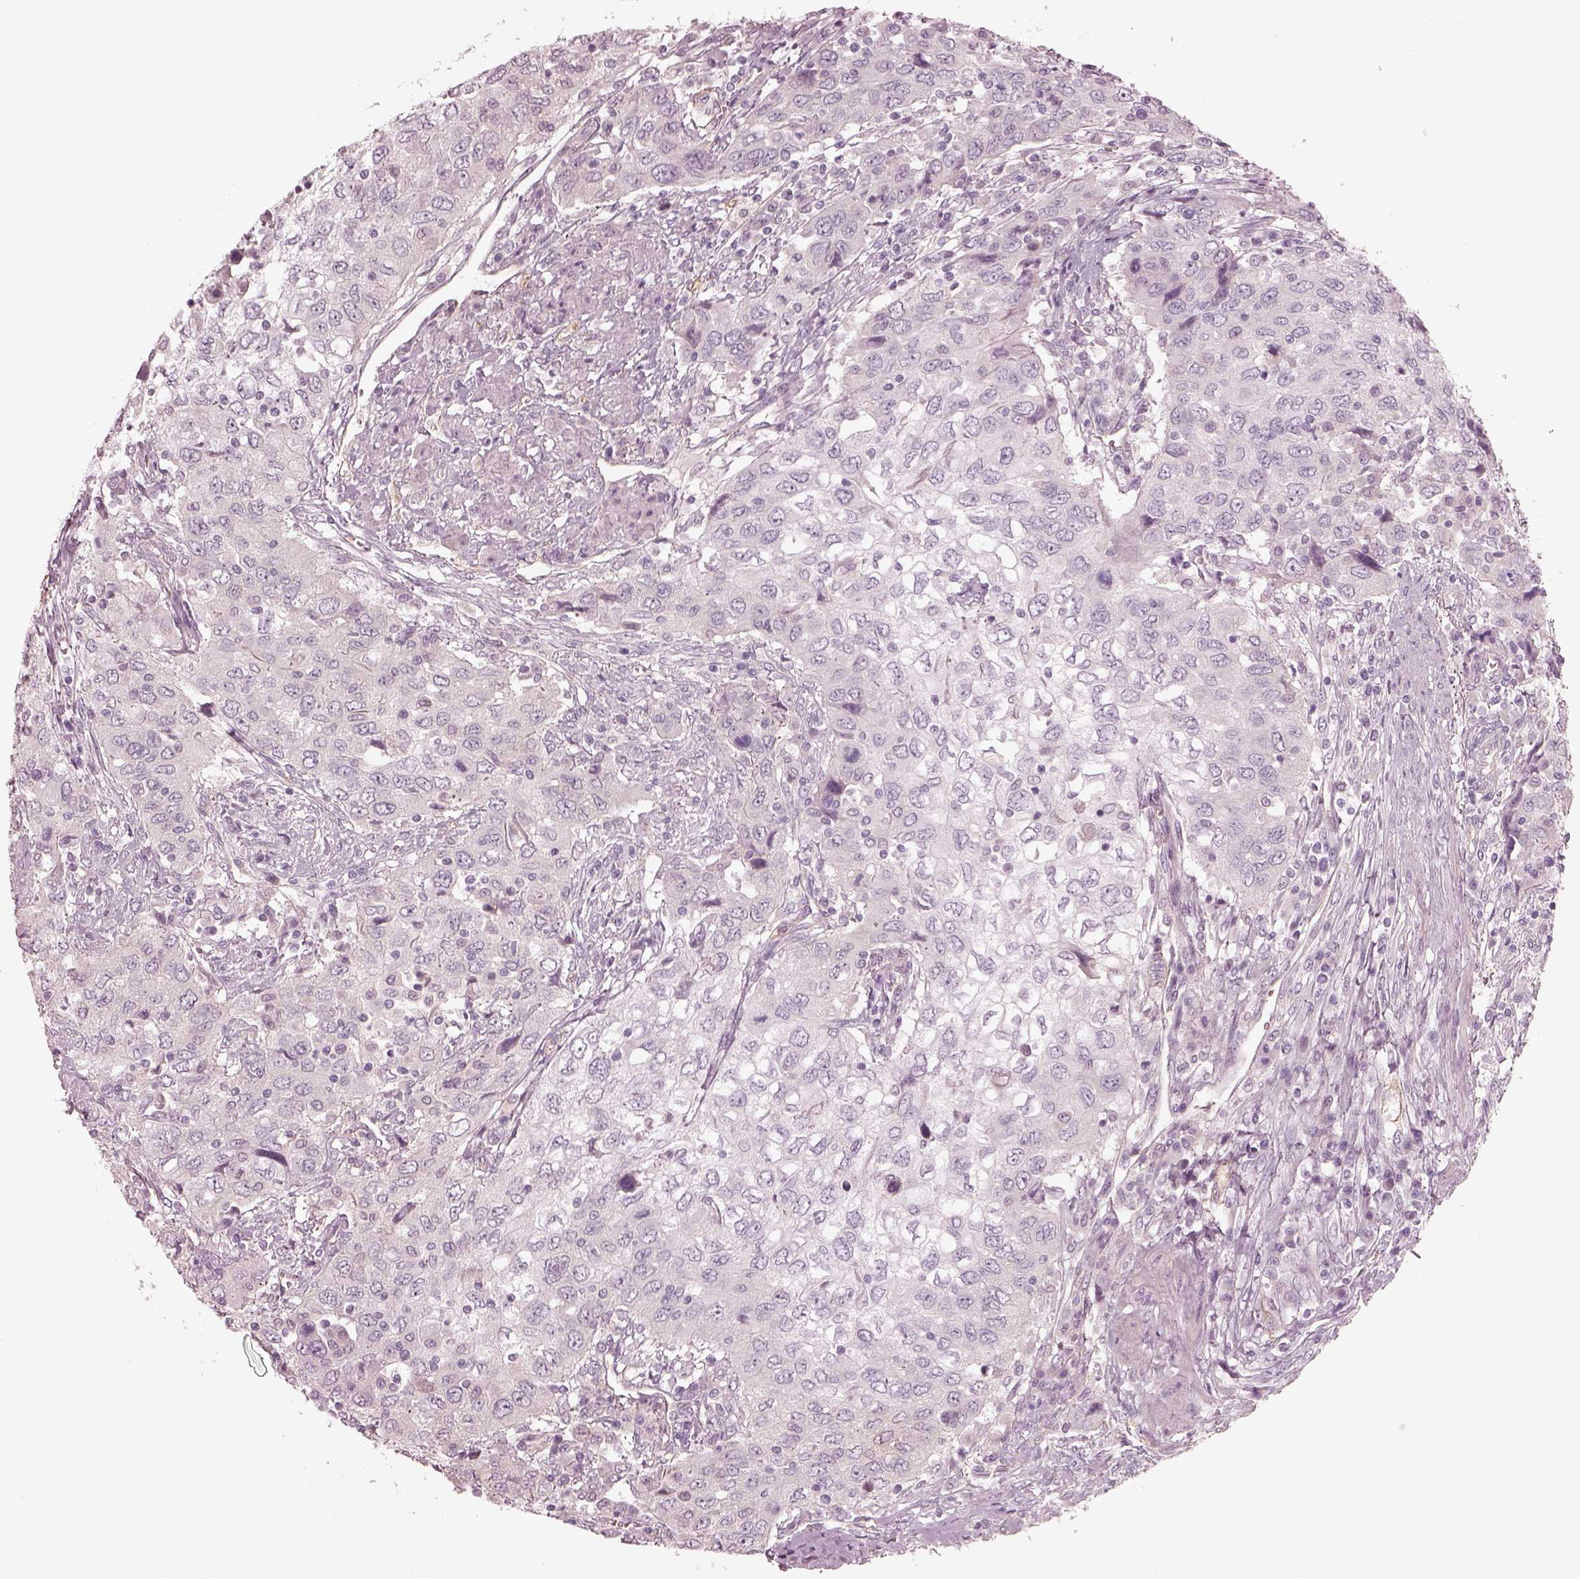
{"staining": {"intensity": "negative", "quantity": "none", "location": "none"}, "tissue": "urothelial cancer", "cell_type": "Tumor cells", "image_type": "cancer", "snomed": [{"axis": "morphology", "description": "Urothelial carcinoma, High grade"}, {"axis": "topography", "description": "Urinary bladder"}], "caption": "A histopathology image of urothelial carcinoma (high-grade) stained for a protein demonstrates no brown staining in tumor cells.", "gene": "EIF4E1B", "patient": {"sex": "male", "age": 76}}